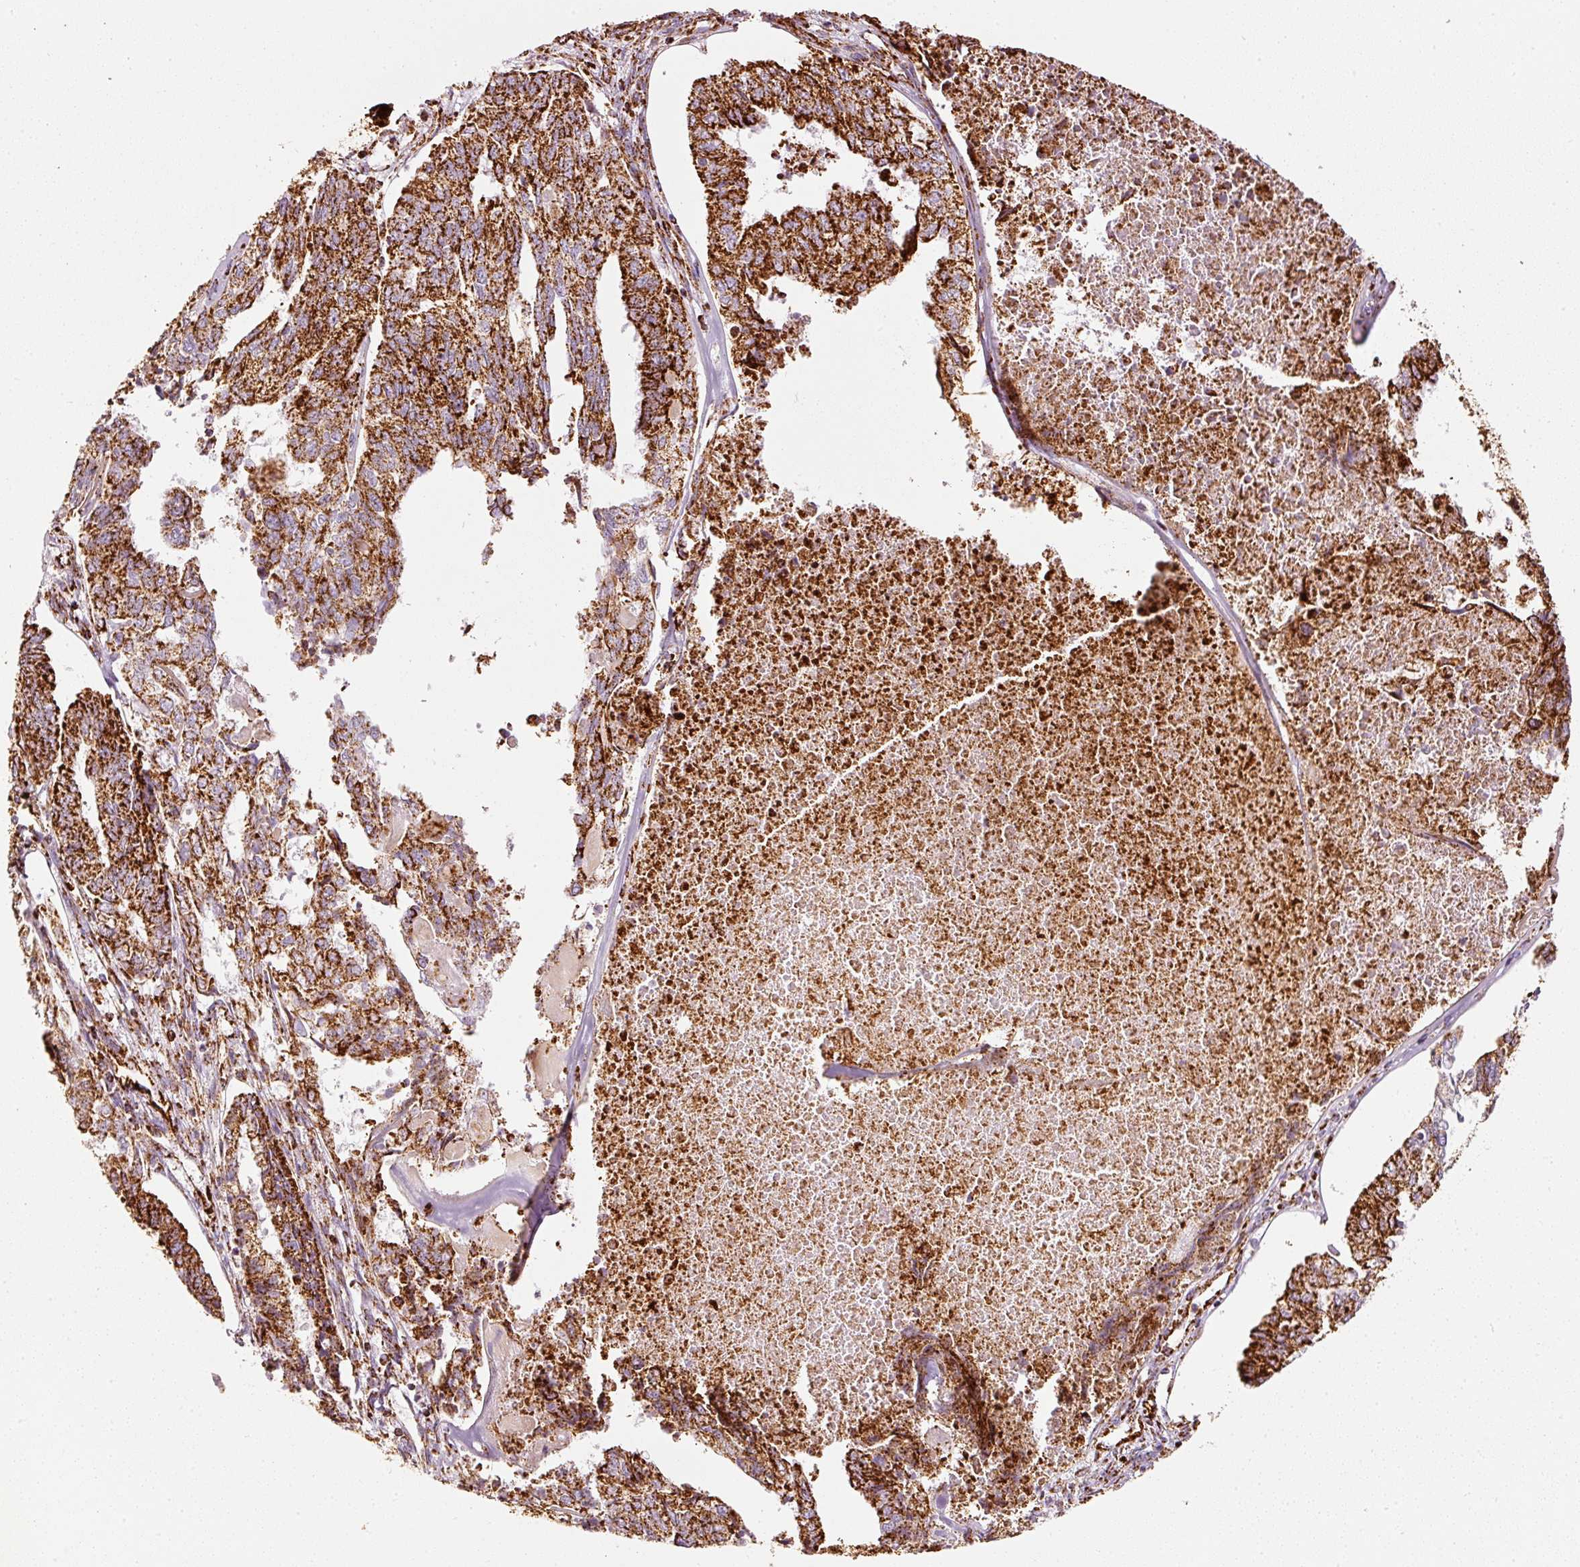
{"staining": {"intensity": "strong", "quantity": ">75%", "location": "cytoplasmic/membranous"}, "tissue": "endometrial cancer", "cell_type": "Tumor cells", "image_type": "cancer", "snomed": [{"axis": "morphology", "description": "Adenocarcinoma, NOS"}, {"axis": "topography", "description": "Endometrium"}], "caption": "This micrograph shows immunohistochemistry (IHC) staining of human endometrial cancer (adenocarcinoma), with high strong cytoplasmic/membranous positivity in approximately >75% of tumor cells.", "gene": "MT-CO2", "patient": {"sex": "female", "age": 73}}